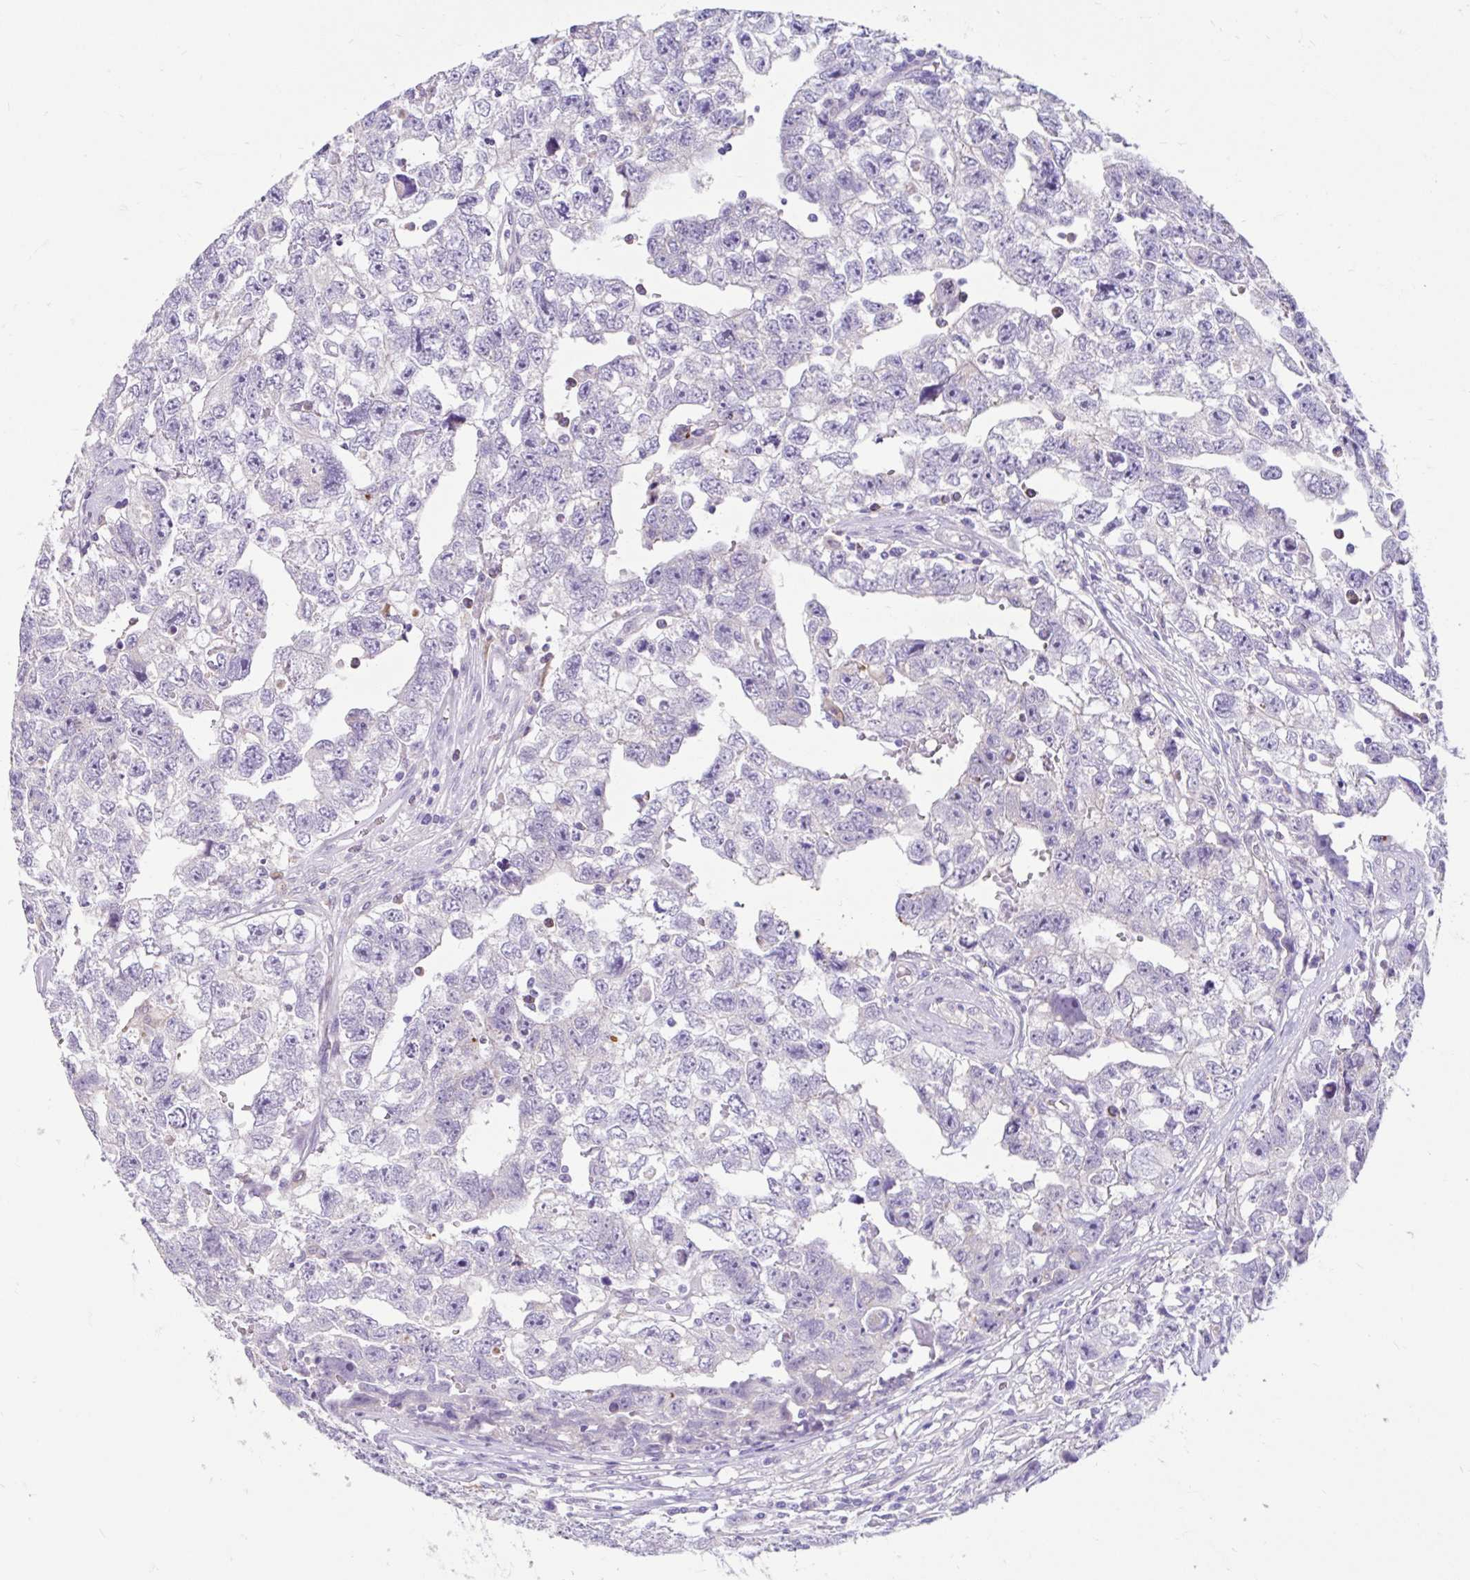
{"staining": {"intensity": "negative", "quantity": "none", "location": "none"}, "tissue": "testis cancer", "cell_type": "Tumor cells", "image_type": "cancer", "snomed": [{"axis": "morphology", "description": "Carcinoma, Embryonal, NOS"}, {"axis": "topography", "description": "Testis"}], "caption": "Photomicrograph shows no significant protein positivity in tumor cells of testis embryonal carcinoma.", "gene": "ZNF33A", "patient": {"sex": "male", "age": 22}}